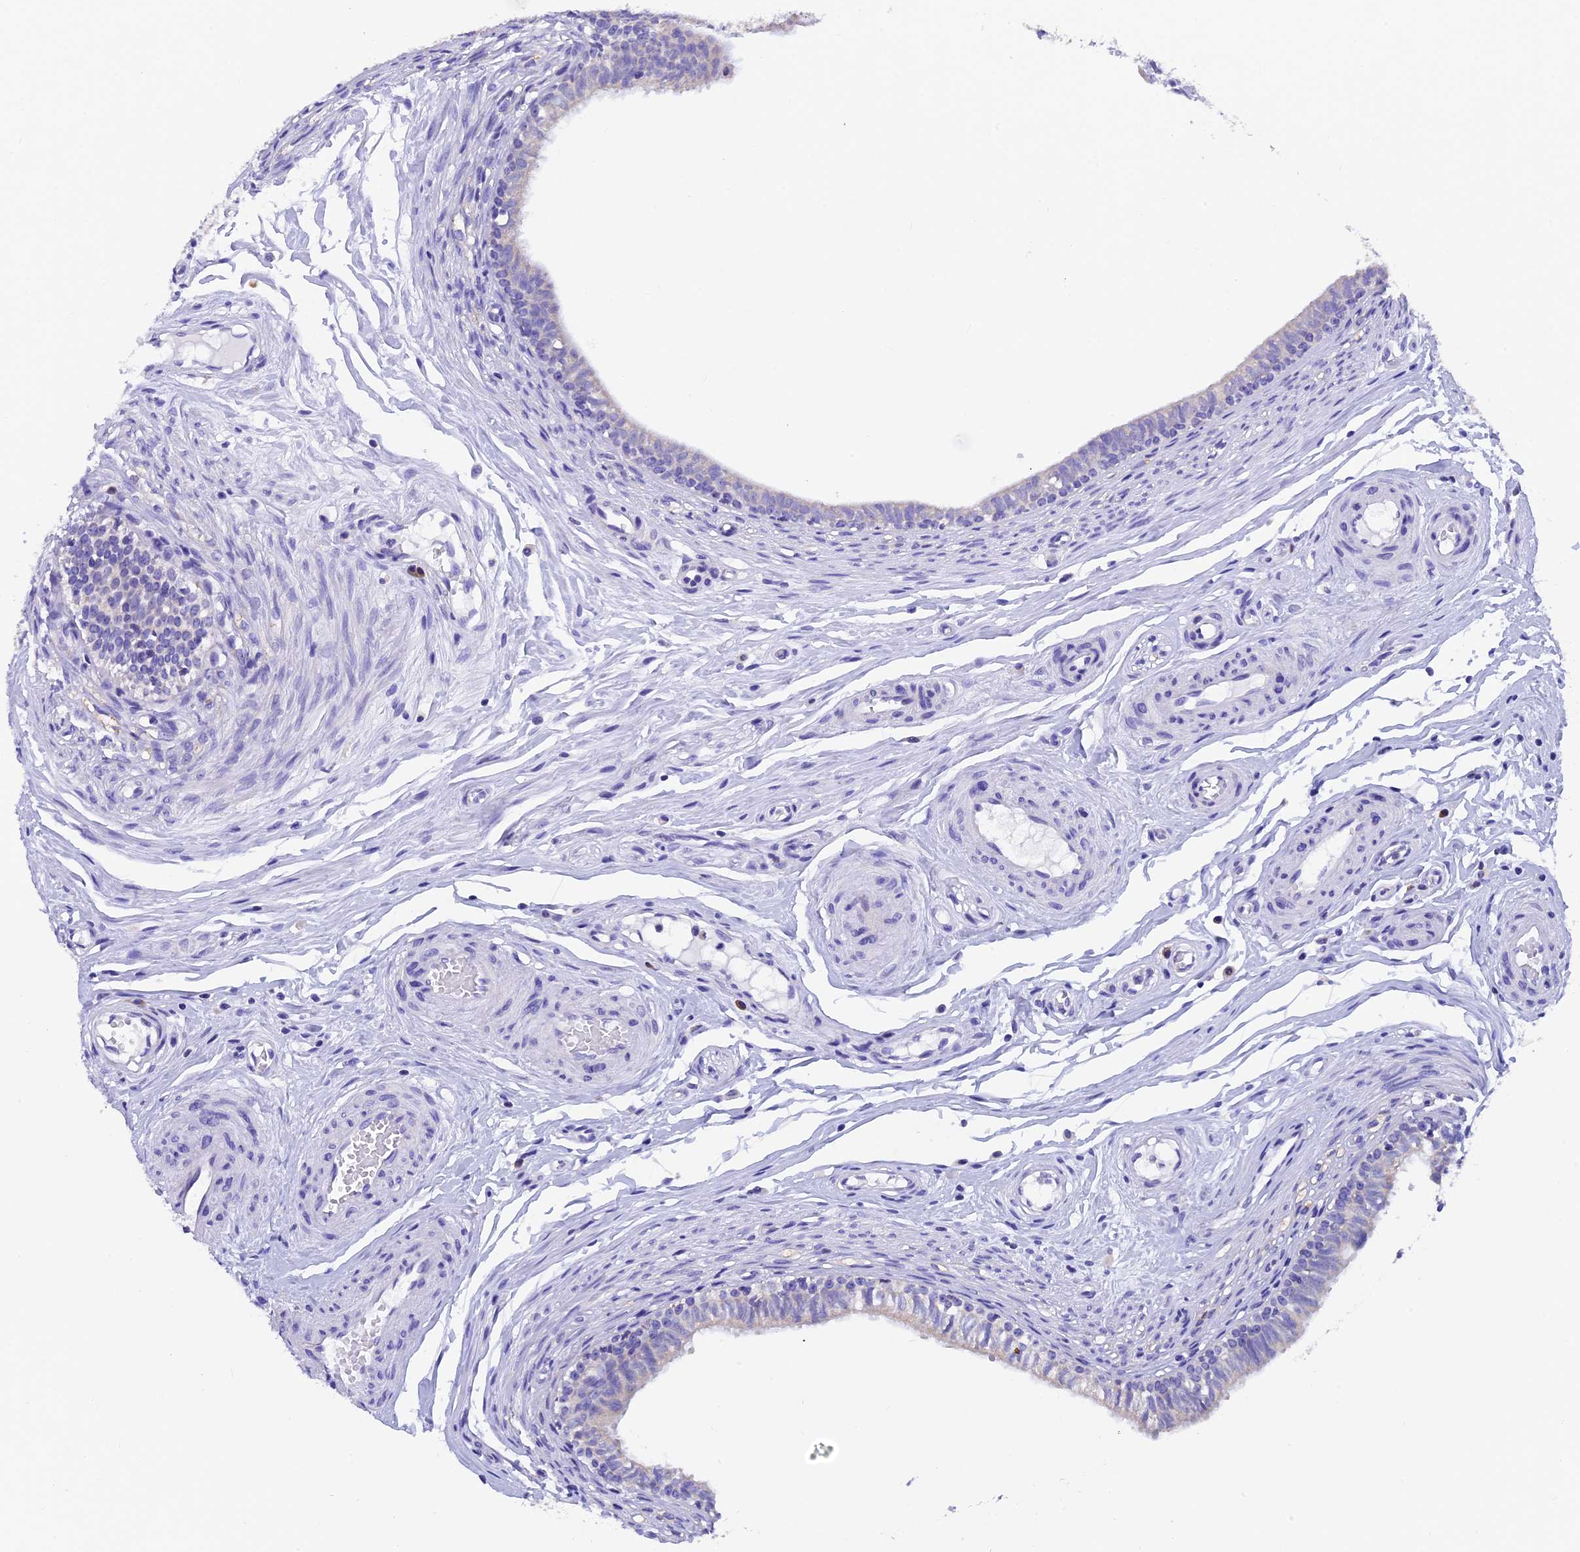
{"staining": {"intensity": "moderate", "quantity": "<25%", "location": "cytoplasmic/membranous"}, "tissue": "epididymis", "cell_type": "Glandular cells", "image_type": "normal", "snomed": [{"axis": "morphology", "description": "Normal tissue, NOS"}, {"axis": "topography", "description": "Epididymis, spermatic cord, NOS"}], "caption": "This image shows immunohistochemistry staining of normal human epididymis, with low moderate cytoplasmic/membranous expression in approximately <25% of glandular cells.", "gene": "SLC8B1", "patient": {"sex": "male", "age": 22}}